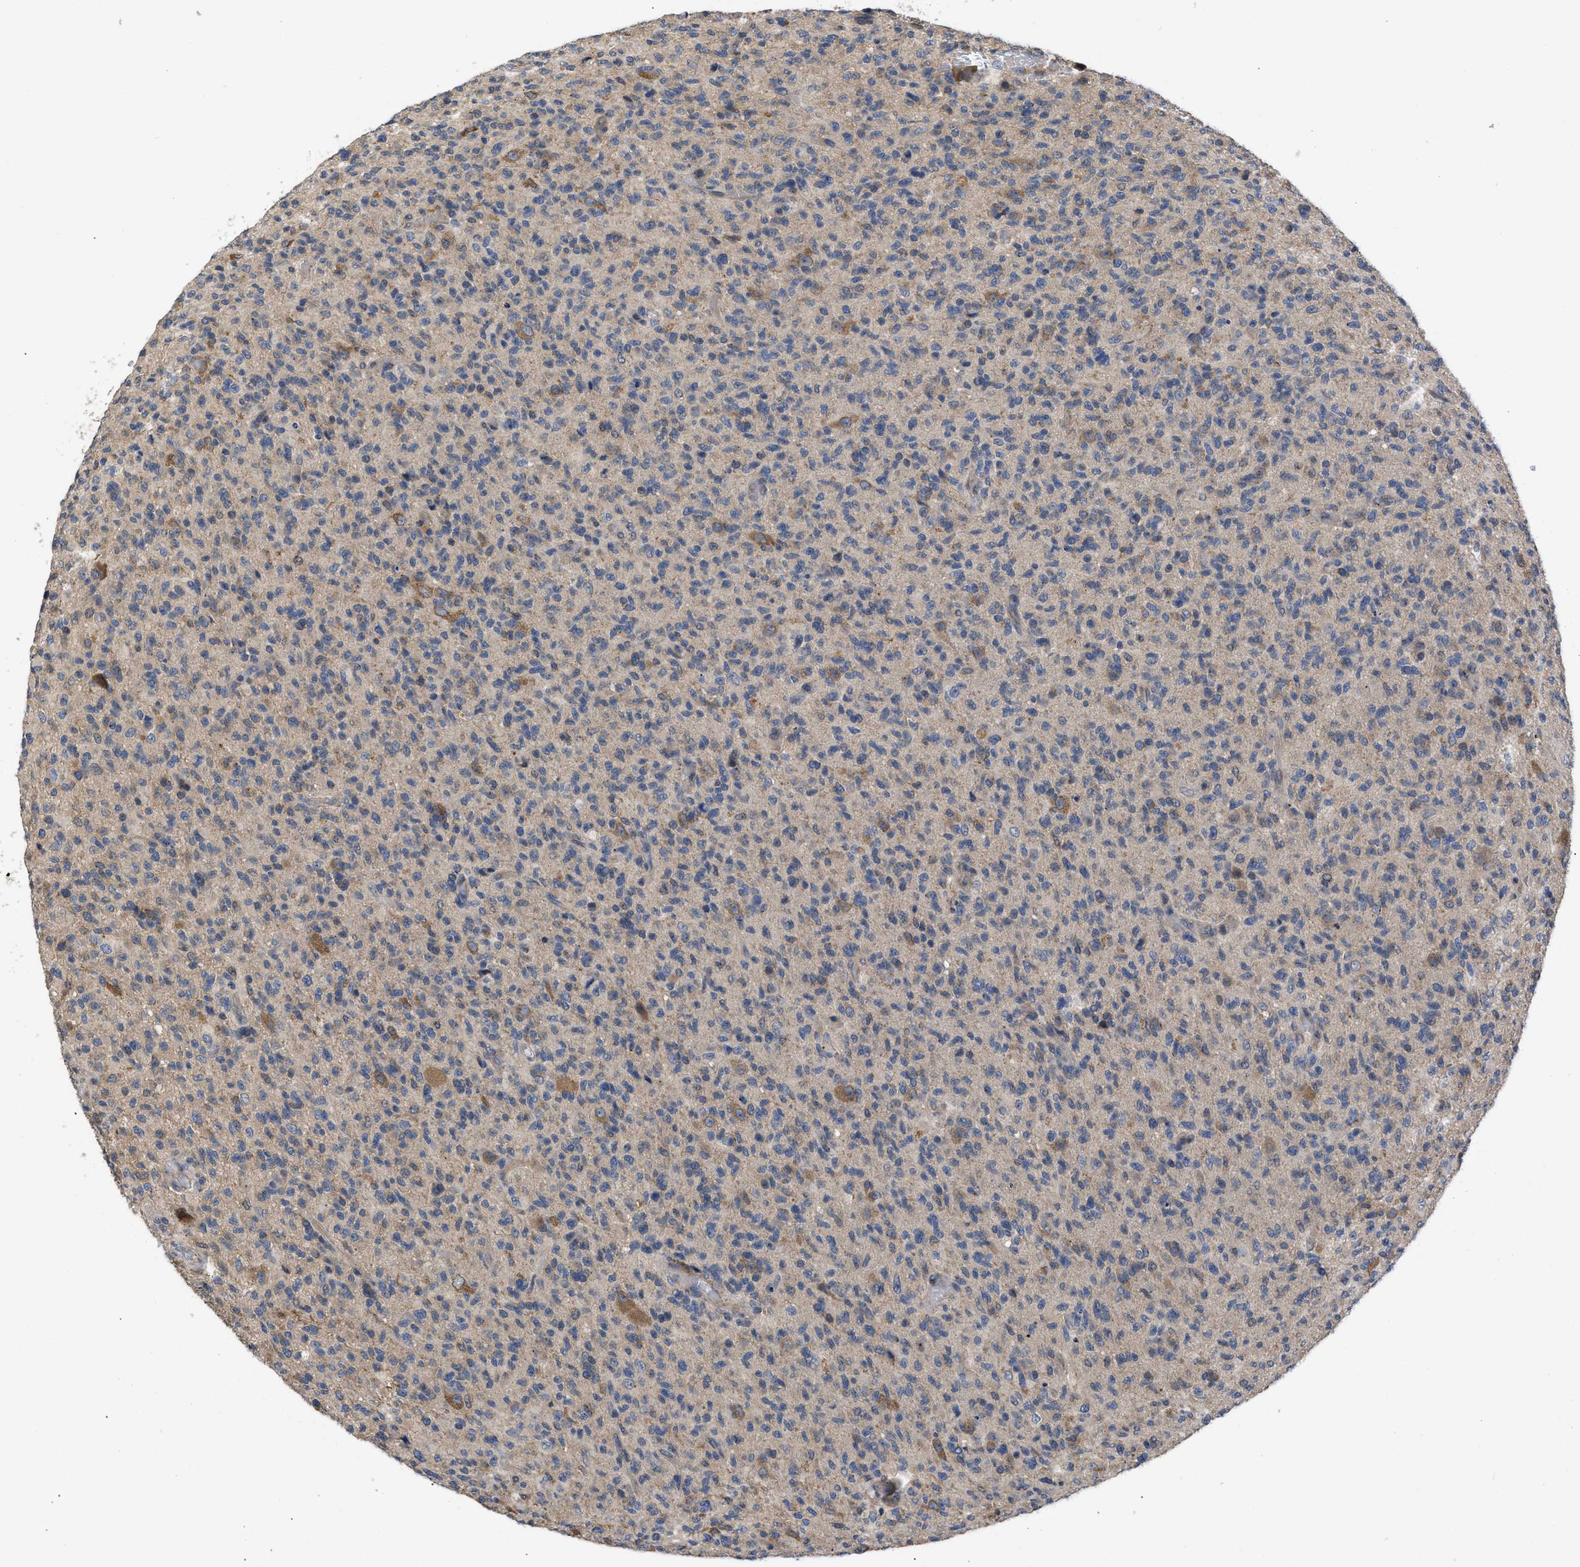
{"staining": {"intensity": "moderate", "quantity": "25%-75%", "location": "cytoplasmic/membranous"}, "tissue": "glioma", "cell_type": "Tumor cells", "image_type": "cancer", "snomed": [{"axis": "morphology", "description": "Glioma, malignant, High grade"}, {"axis": "topography", "description": "Brain"}], "caption": "Moderate cytoplasmic/membranous expression for a protein is identified in approximately 25%-75% of tumor cells of glioma using immunohistochemistry.", "gene": "VPS4A", "patient": {"sex": "male", "age": 71}}